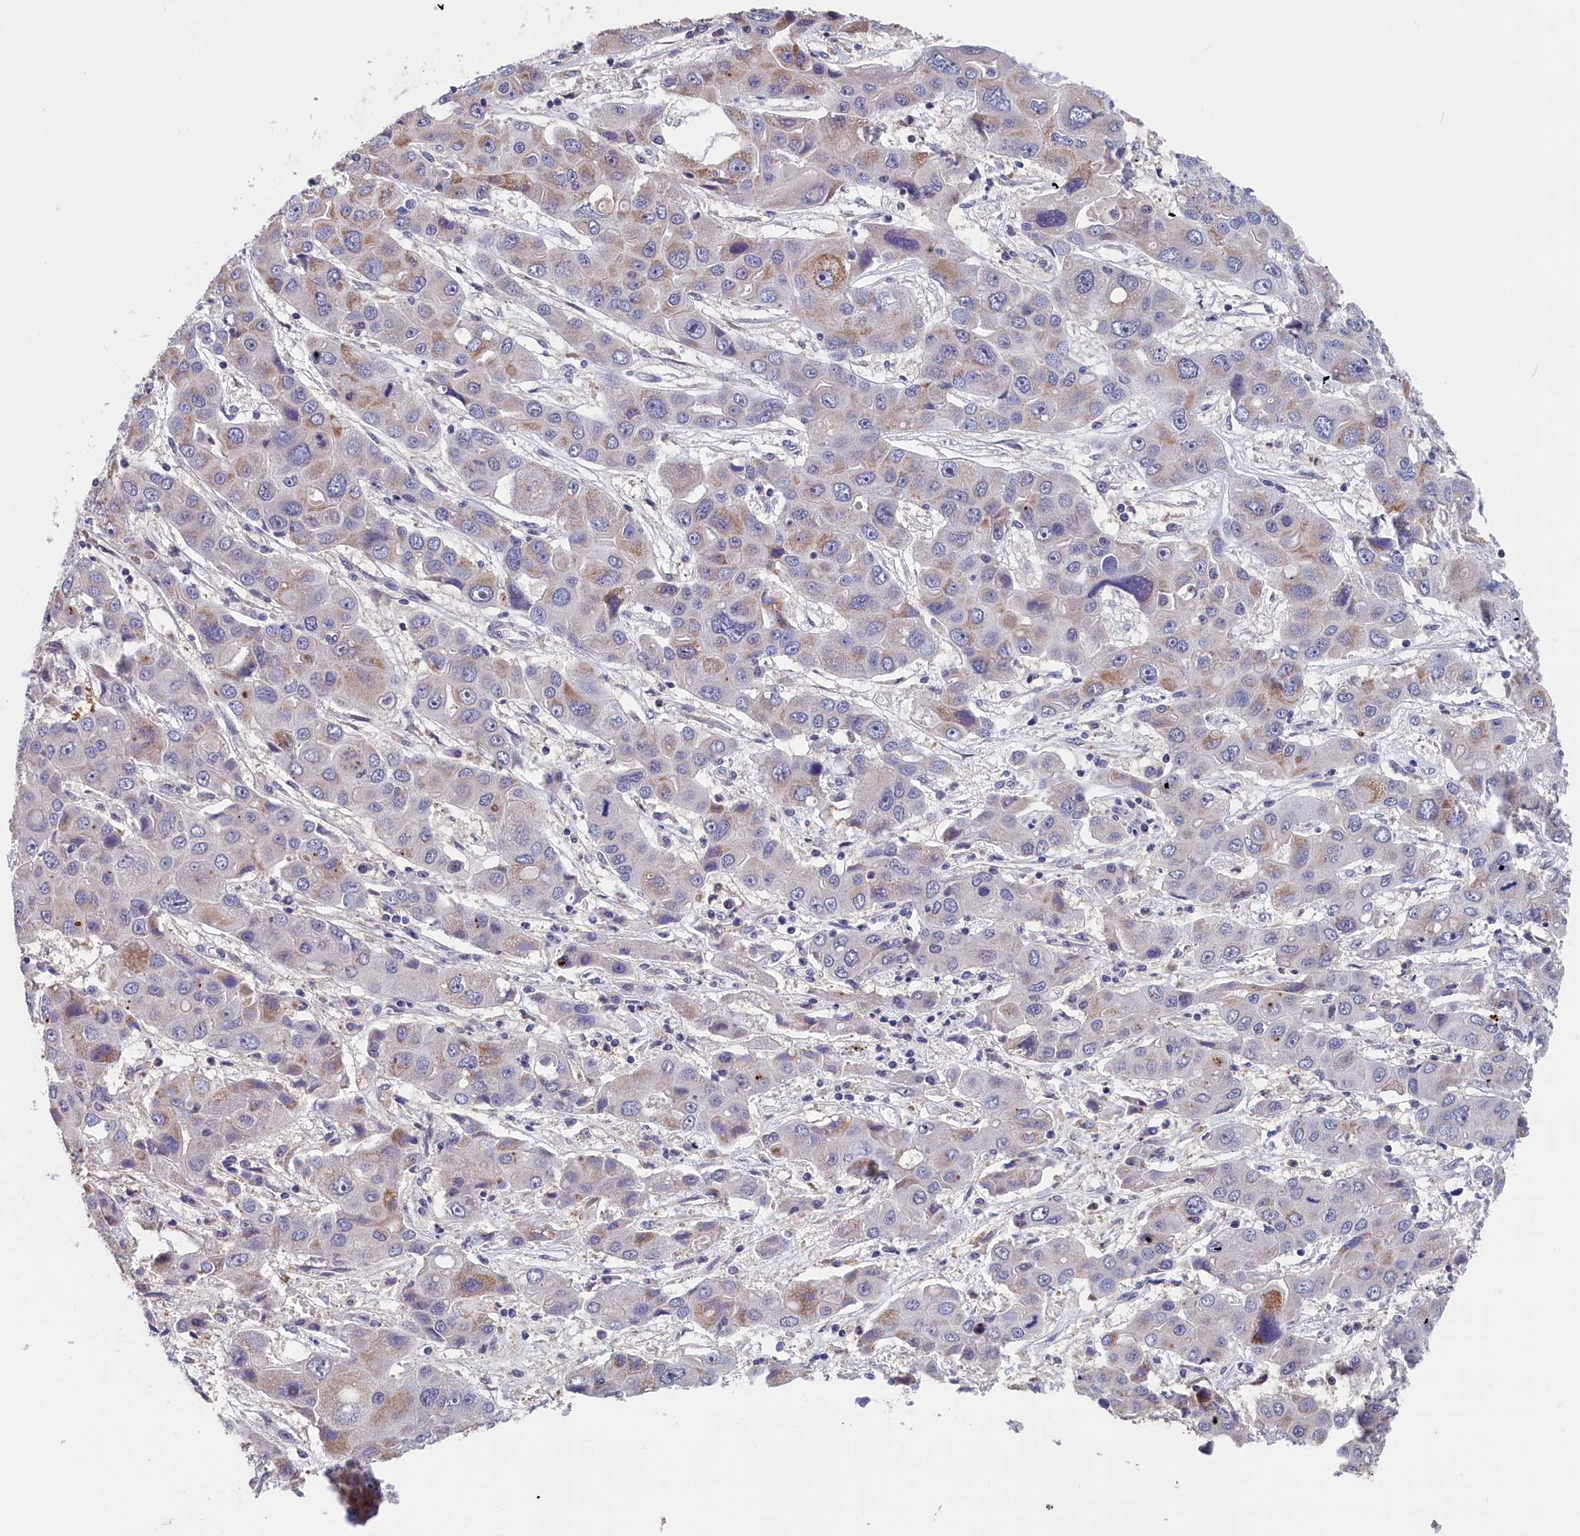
{"staining": {"intensity": "weak", "quantity": "<25%", "location": "cytoplasmic/membranous"}, "tissue": "liver cancer", "cell_type": "Tumor cells", "image_type": "cancer", "snomed": [{"axis": "morphology", "description": "Cholangiocarcinoma"}, {"axis": "topography", "description": "Liver"}], "caption": "Immunohistochemistry (IHC) micrograph of human liver cancer (cholangiocarcinoma) stained for a protein (brown), which exhibits no expression in tumor cells. Nuclei are stained in blue.", "gene": "TMEM116", "patient": {"sex": "male", "age": 67}}